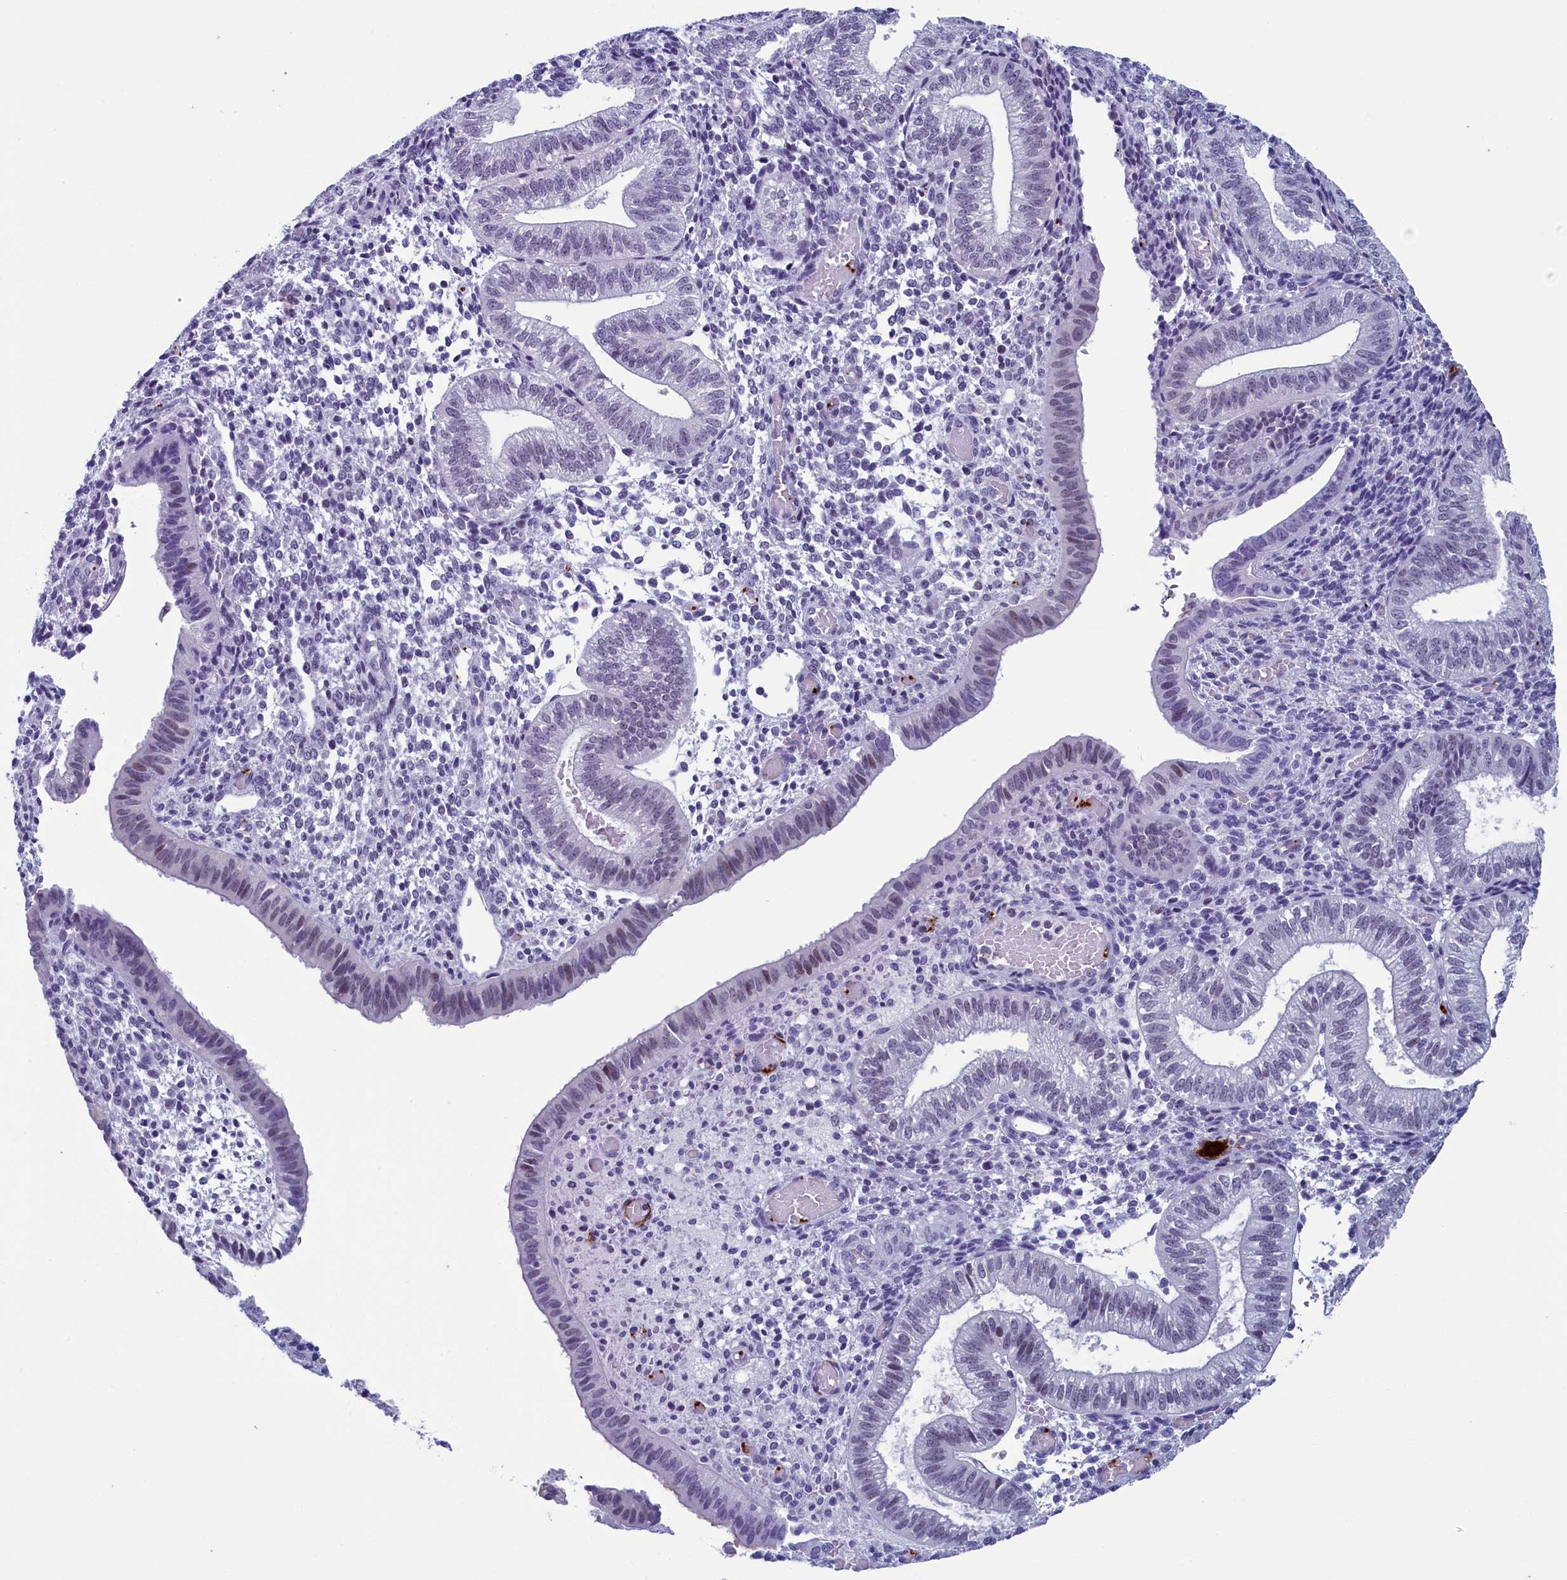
{"staining": {"intensity": "negative", "quantity": "none", "location": "none"}, "tissue": "endometrium", "cell_type": "Cells in endometrial stroma", "image_type": "normal", "snomed": [{"axis": "morphology", "description": "Normal tissue, NOS"}, {"axis": "topography", "description": "Endometrium"}], "caption": "DAB immunohistochemical staining of unremarkable human endometrium displays no significant staining in cells in endometrial stroma.", "gene": "AIFM2", "patient": {"sex": "female", "age": 34}}